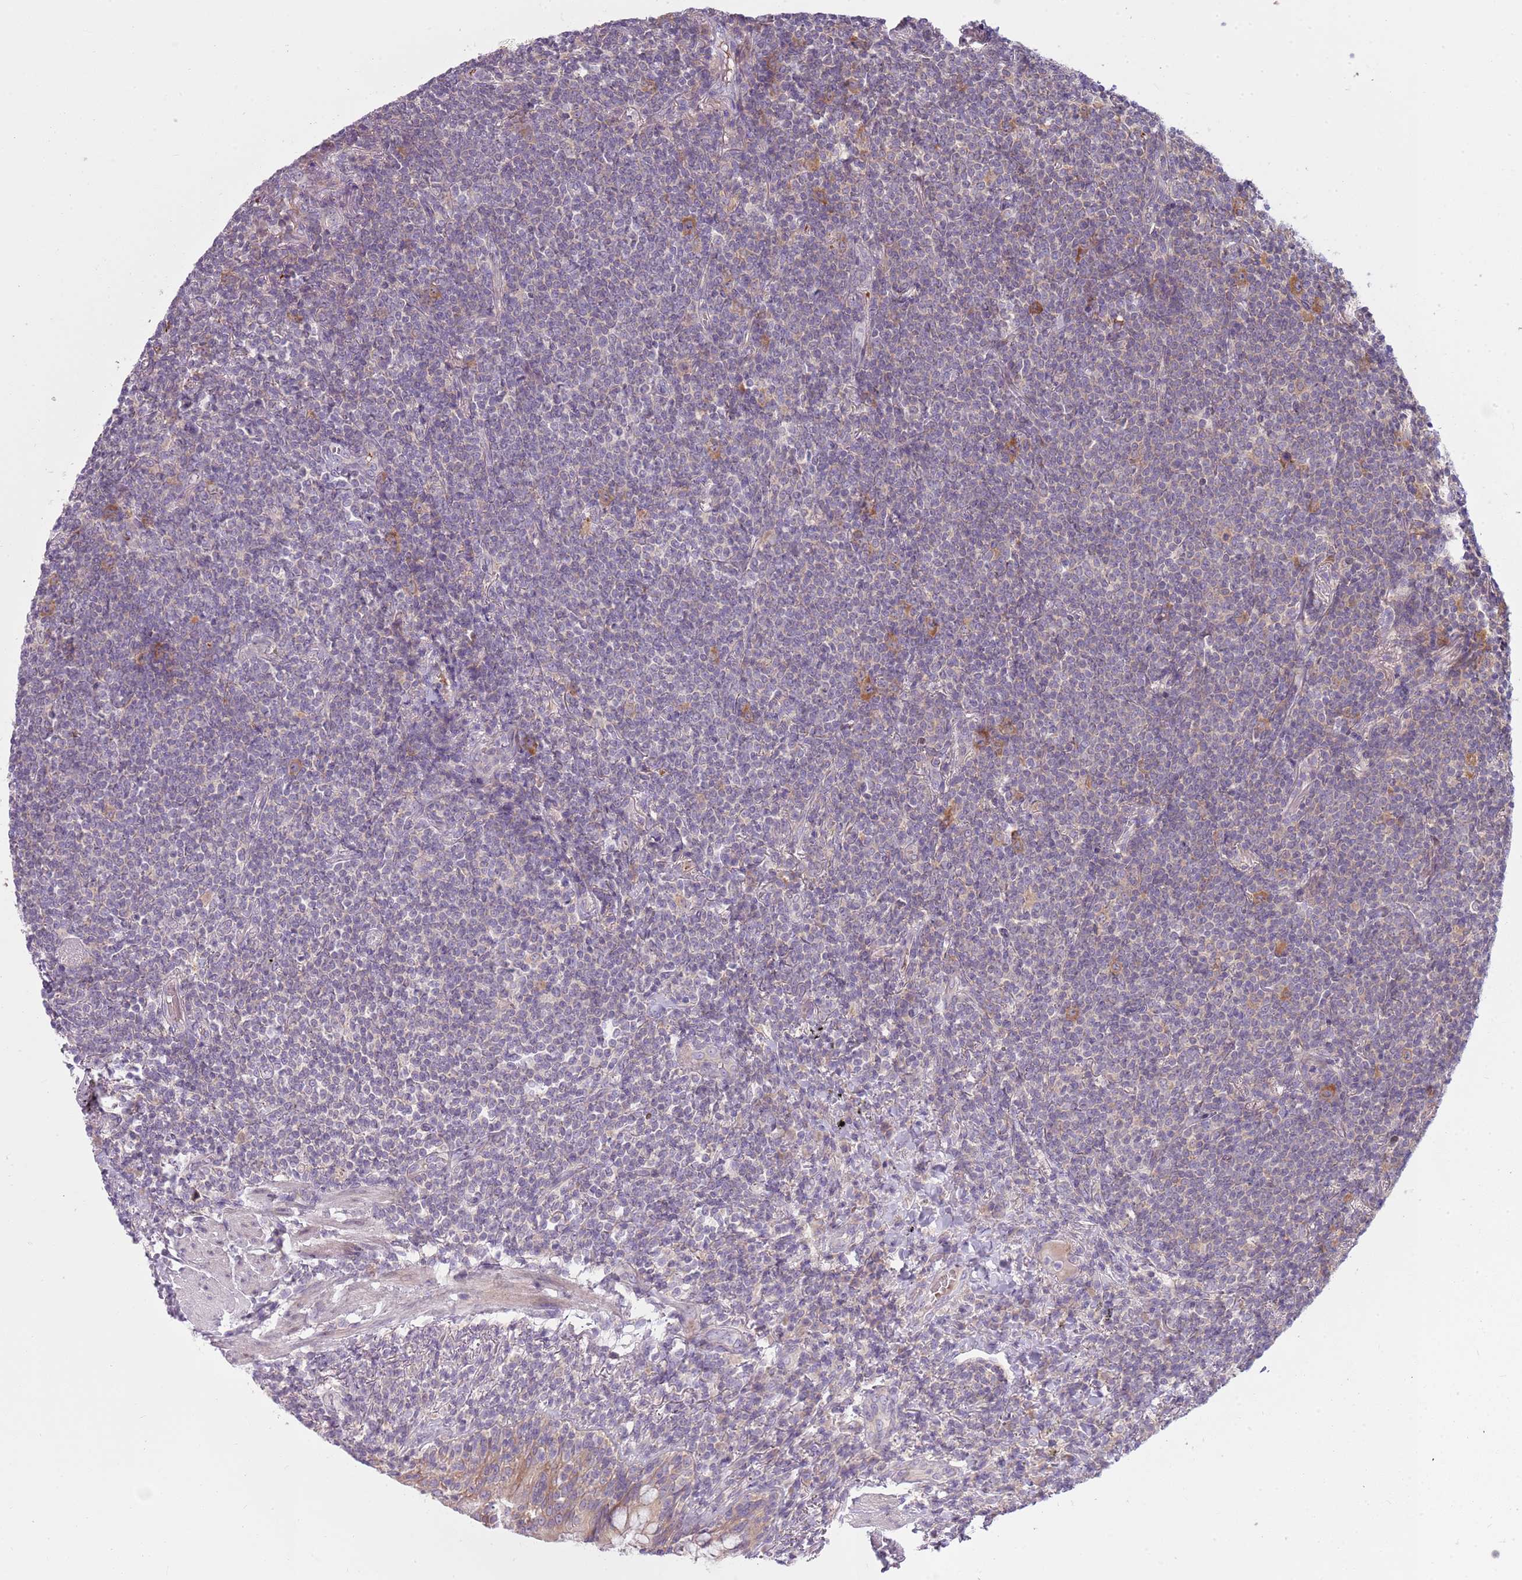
{"staining": {"intensity": "negative", "quantity": "none", "location": "none"}, "tissue": "lymphoma", "cell_type": "Tumor cells", "image_type": "cancer", "snomed": [{"axis": "morphology", "description": "Malignant lymphoma, non-Hodgkin's type, Low grade"}, {"axis": "topography", "description": "Lung"}], "caption": "Malignant lymphoma, non-Hodgkin's type (low-grade) was stained to show a protein in brown. There is no significant expression in tumor cells.", "gene": "HSPA14", "patient": {"sex": "female", "age": 71}}